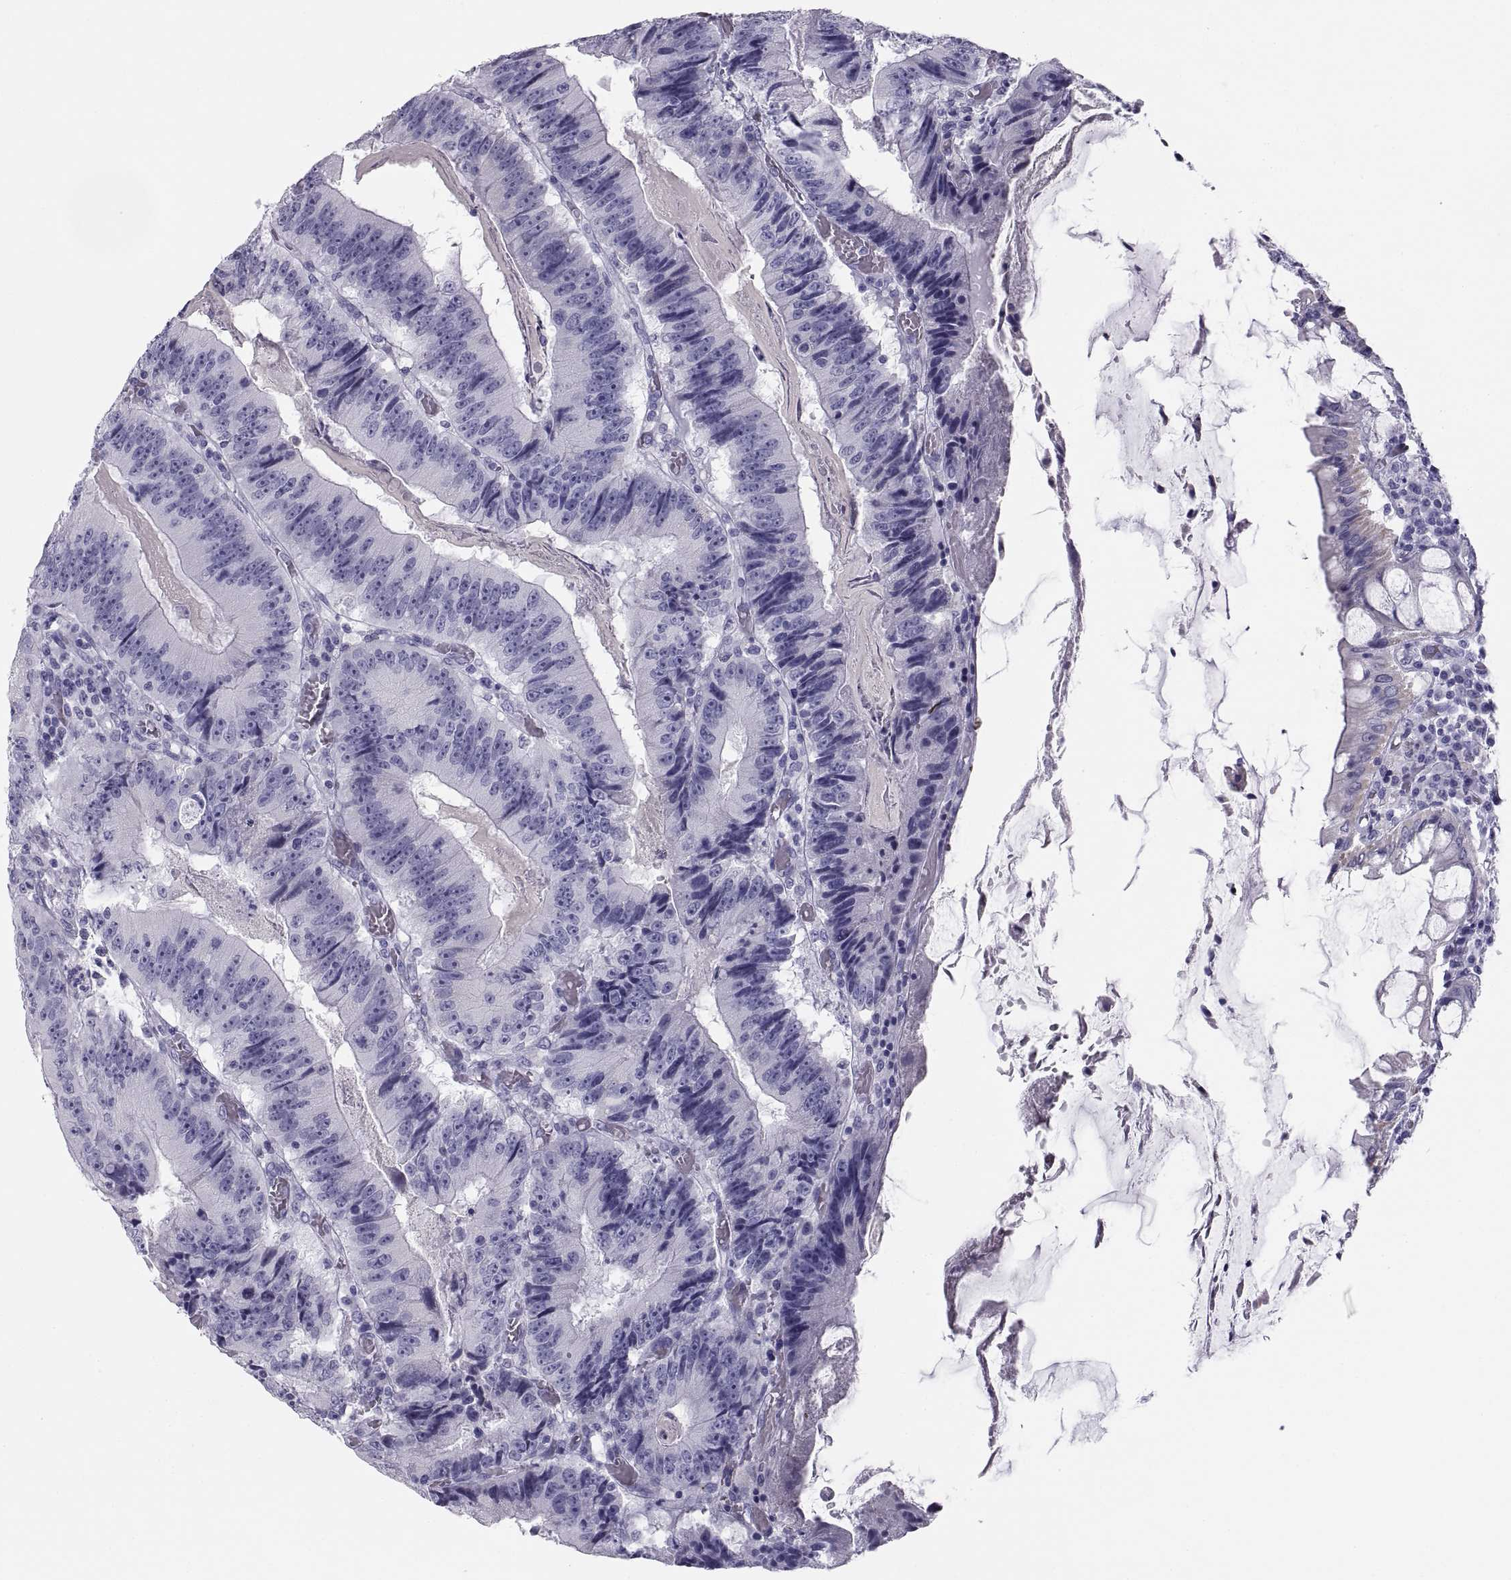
{"staining": {"intensity": "negative", "quantity": "none", "location": "none"}, "tissue": "colorectal cancer", "cell_type": "Tumor cells", "image_type": "cancer", "snomed": [{"axis": "morphology", "description": "Adenocarcinoma, NOS"}, {"axis": "topography", "description": "Colon"}], "caption": "An immunohistochemistry (IHC) micrograph of colorectal adenocarcinoma is shown. There is no staining in tumor cells of colorectal adenocarcinoma.", "gene": "PAX2", "patient": {"sex": "female", "age": 86}}